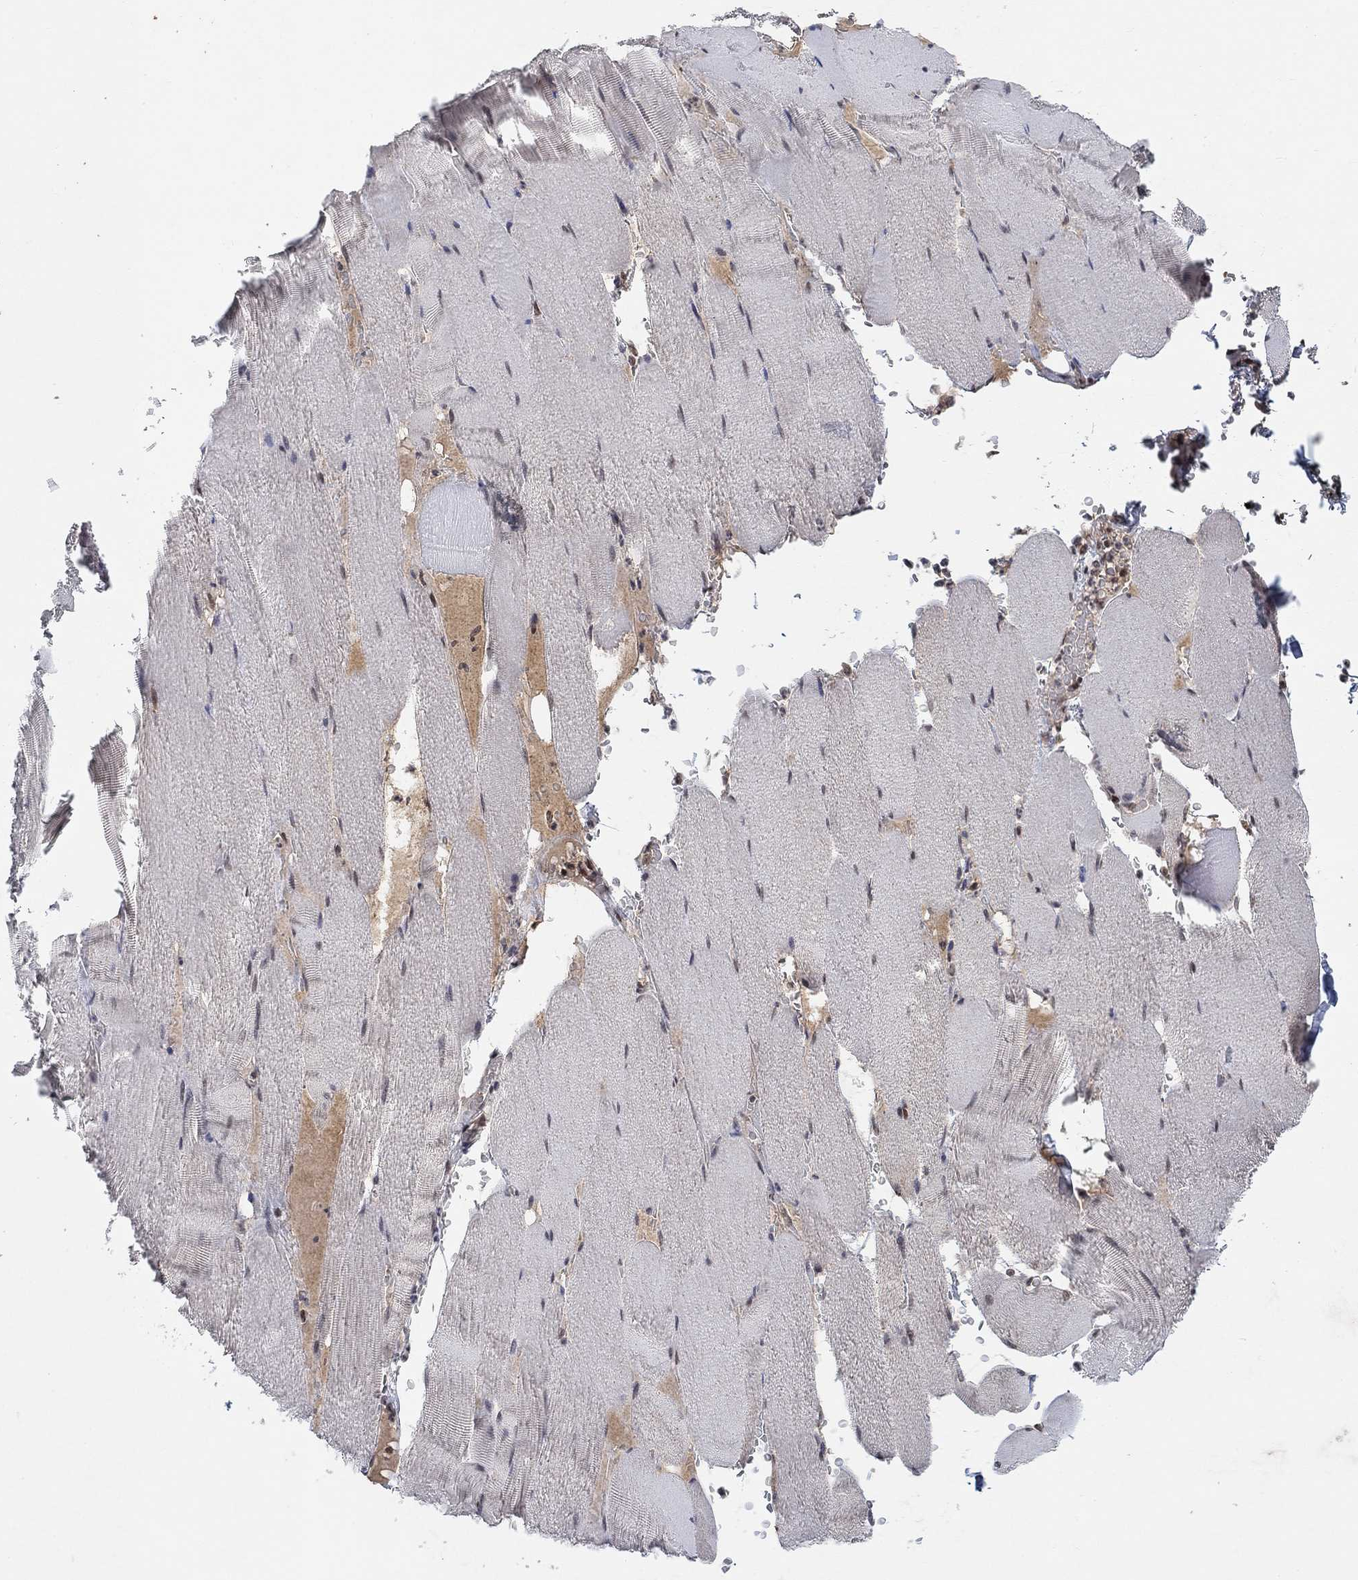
{"staining": {"intensity": "moderate", "quantity": "<25%", "location": "nuclear"}, "tissue": "skeletal muscle", "cell_type": "Myocytes", "image_type": "normal", "snomed": [{"axis": "morphology", "description": "Normal tissue, NOS"}, {"axis": "topography", "description": "Skeletal muscle"}], "caption": "Unremarkable skeletal muscle was stained to show a protein in brown. There is low levels of moderate nuclear positivity in about <25% of myocytes.", "gene": "THAP8", "patient": {"sex": "male", "age": 56}}